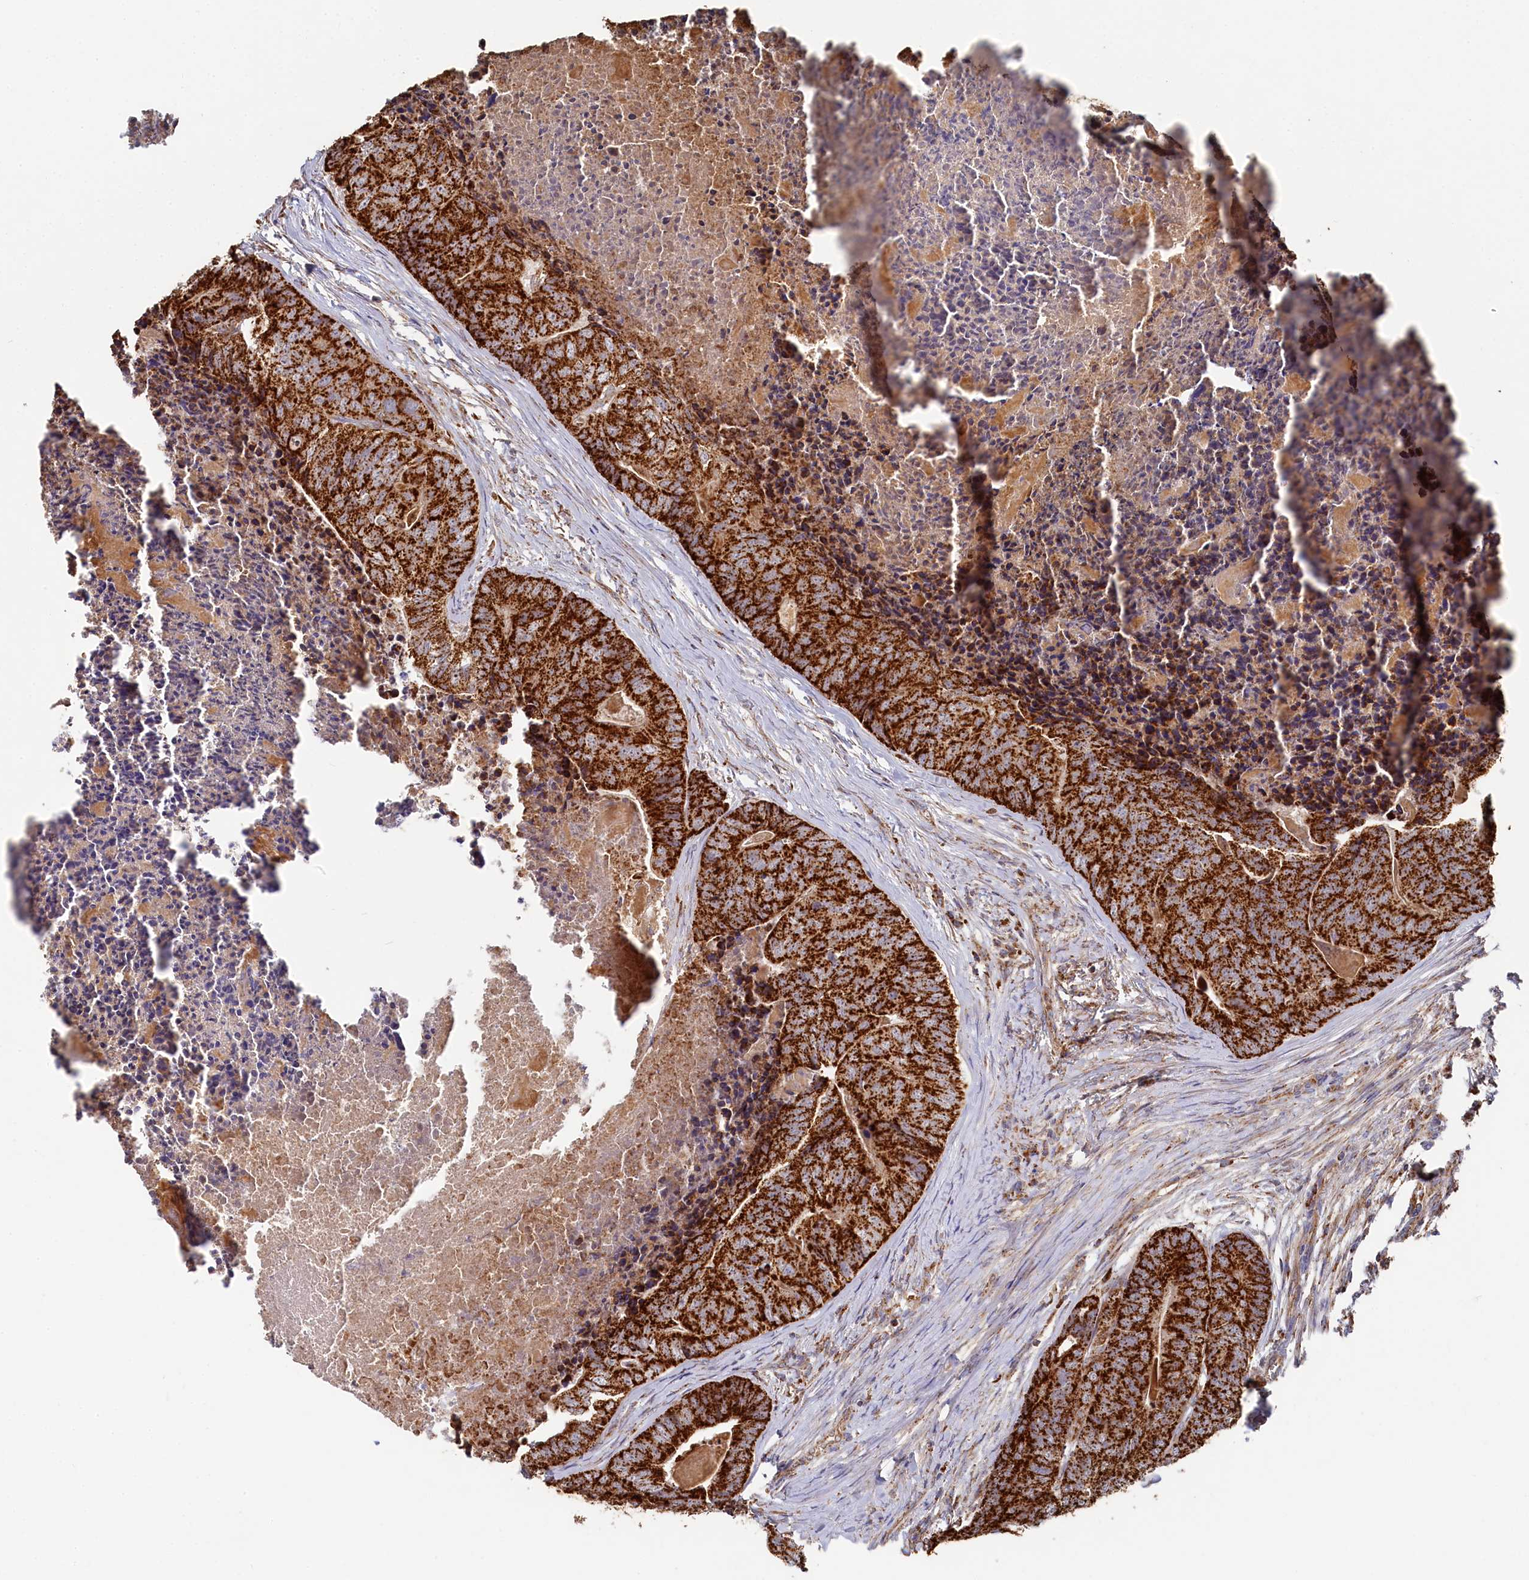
{"staining": {"intensity": "strong", "quantity": ">75%", "location": "cytoplasmic/membranous"}, "tissue": "colorectal cancer", "cell_type": "Tumor cells", "image_type": "cancer", "snomed": [{"axis": "morphology", "description": "Adenocarcinoma, NOS"}, {"axis": "topography", "description": "Colon"}], "caption": "A brown stain labels strong cytoplasmic/membranous positivity of a protein in adenocarcinoma (colorectal) tumor cells. (Stains: DAB (3,3'-diaminobenzidine) in brown, nuclei in blue, Microscopy: brightfield microscopy at high magnification).", "gene": "HAUS2", "patient": {"sex": "female", "age": 67}}